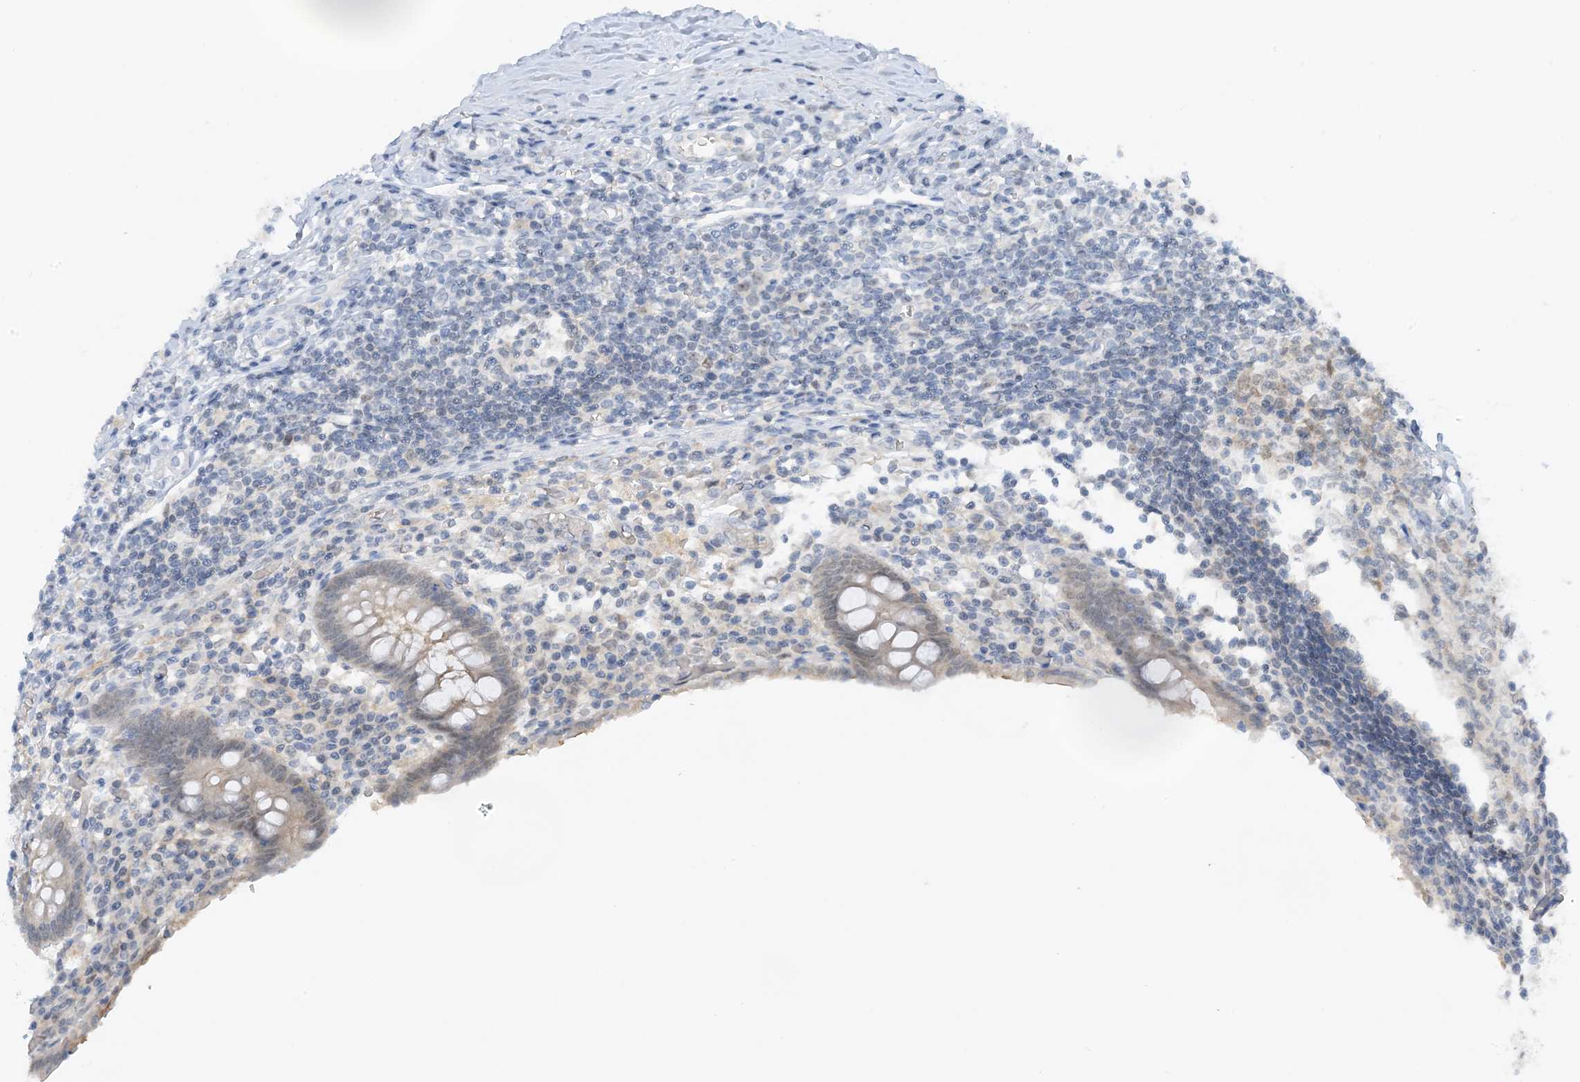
{"staining": {"intensity": "negative", "quantity": "none", "location": "none"}, "tissue": "appendix", "cell_type": "Glandular cells", "image_type": "normal", "snomed": [{"axis": "morphology", "description": "Normal tissue, NOS"}, {"axis": "topography", "description": "Appendix"}], "caption": "DAB (3,3'-diaminobenzidine) immunohistochemical staining of unremarkable human appendix shows no significant expression in glandular cells.", "gene": "UBE2E1", "patient": {"sex": "female", "age": 17}}